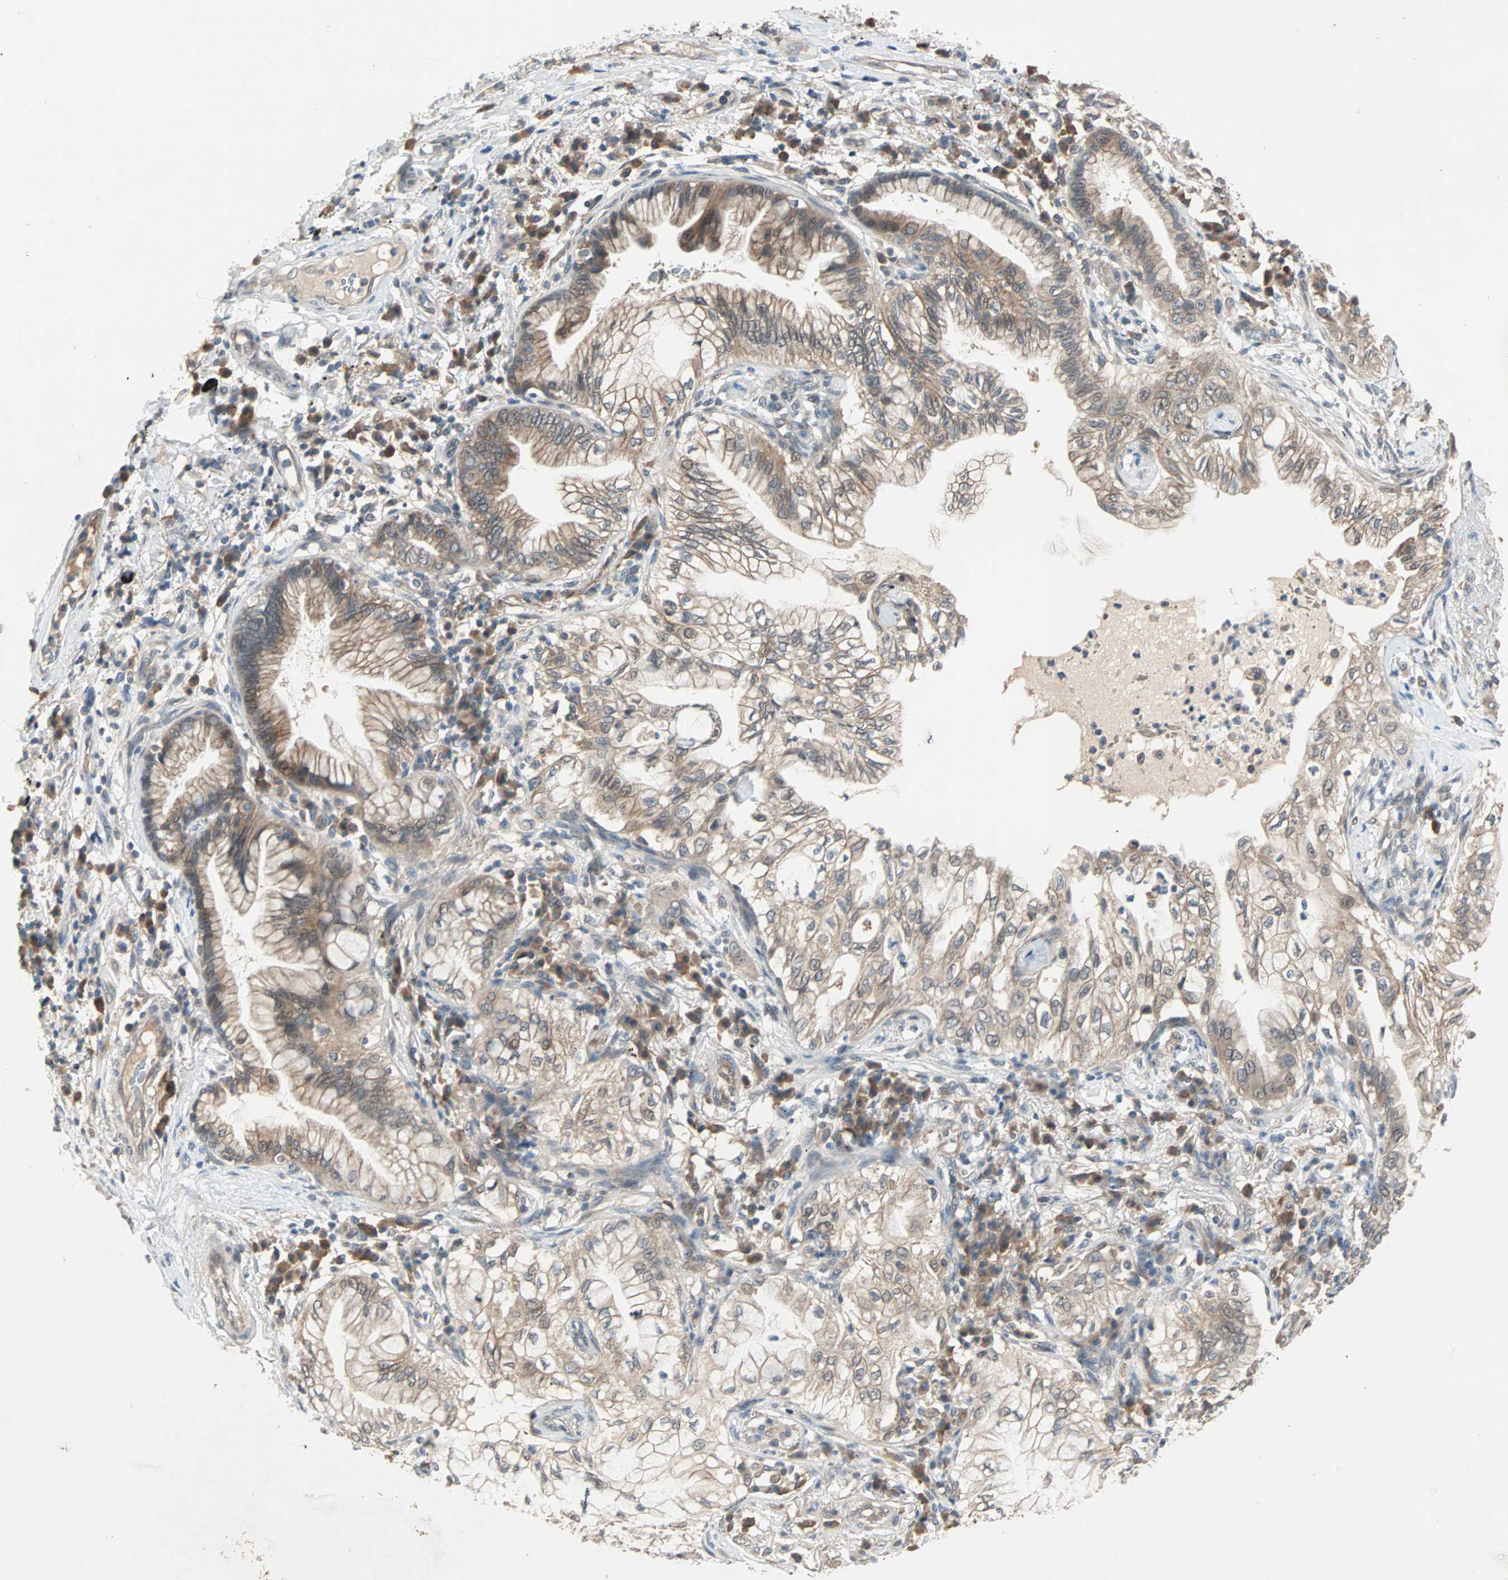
{"staining": {"intensity": "moderate", "quantity": ">75%", "location": "cytoplasmic/membranous"}, "tissue": "lung cancer", "cell_type": "Tumor cells", "image_type": "cancer", "snomed": [{"axis": "morphology", "description": "Adenocarcinoma, NOS"}, {"axis": "topography", "description": "Lung"}], "caption": "DAB immunohistochemical staining of human lung cancer (adenocarcinoma) demonstrates moderate cytoplasmic/membranous protein expression in approximately >75% of tumor cells. (DAB IHC, brown staining for protein, blue staining for nuclei).", "gene": "TTF2", "patient": {"sex": "female", "age": 70}}